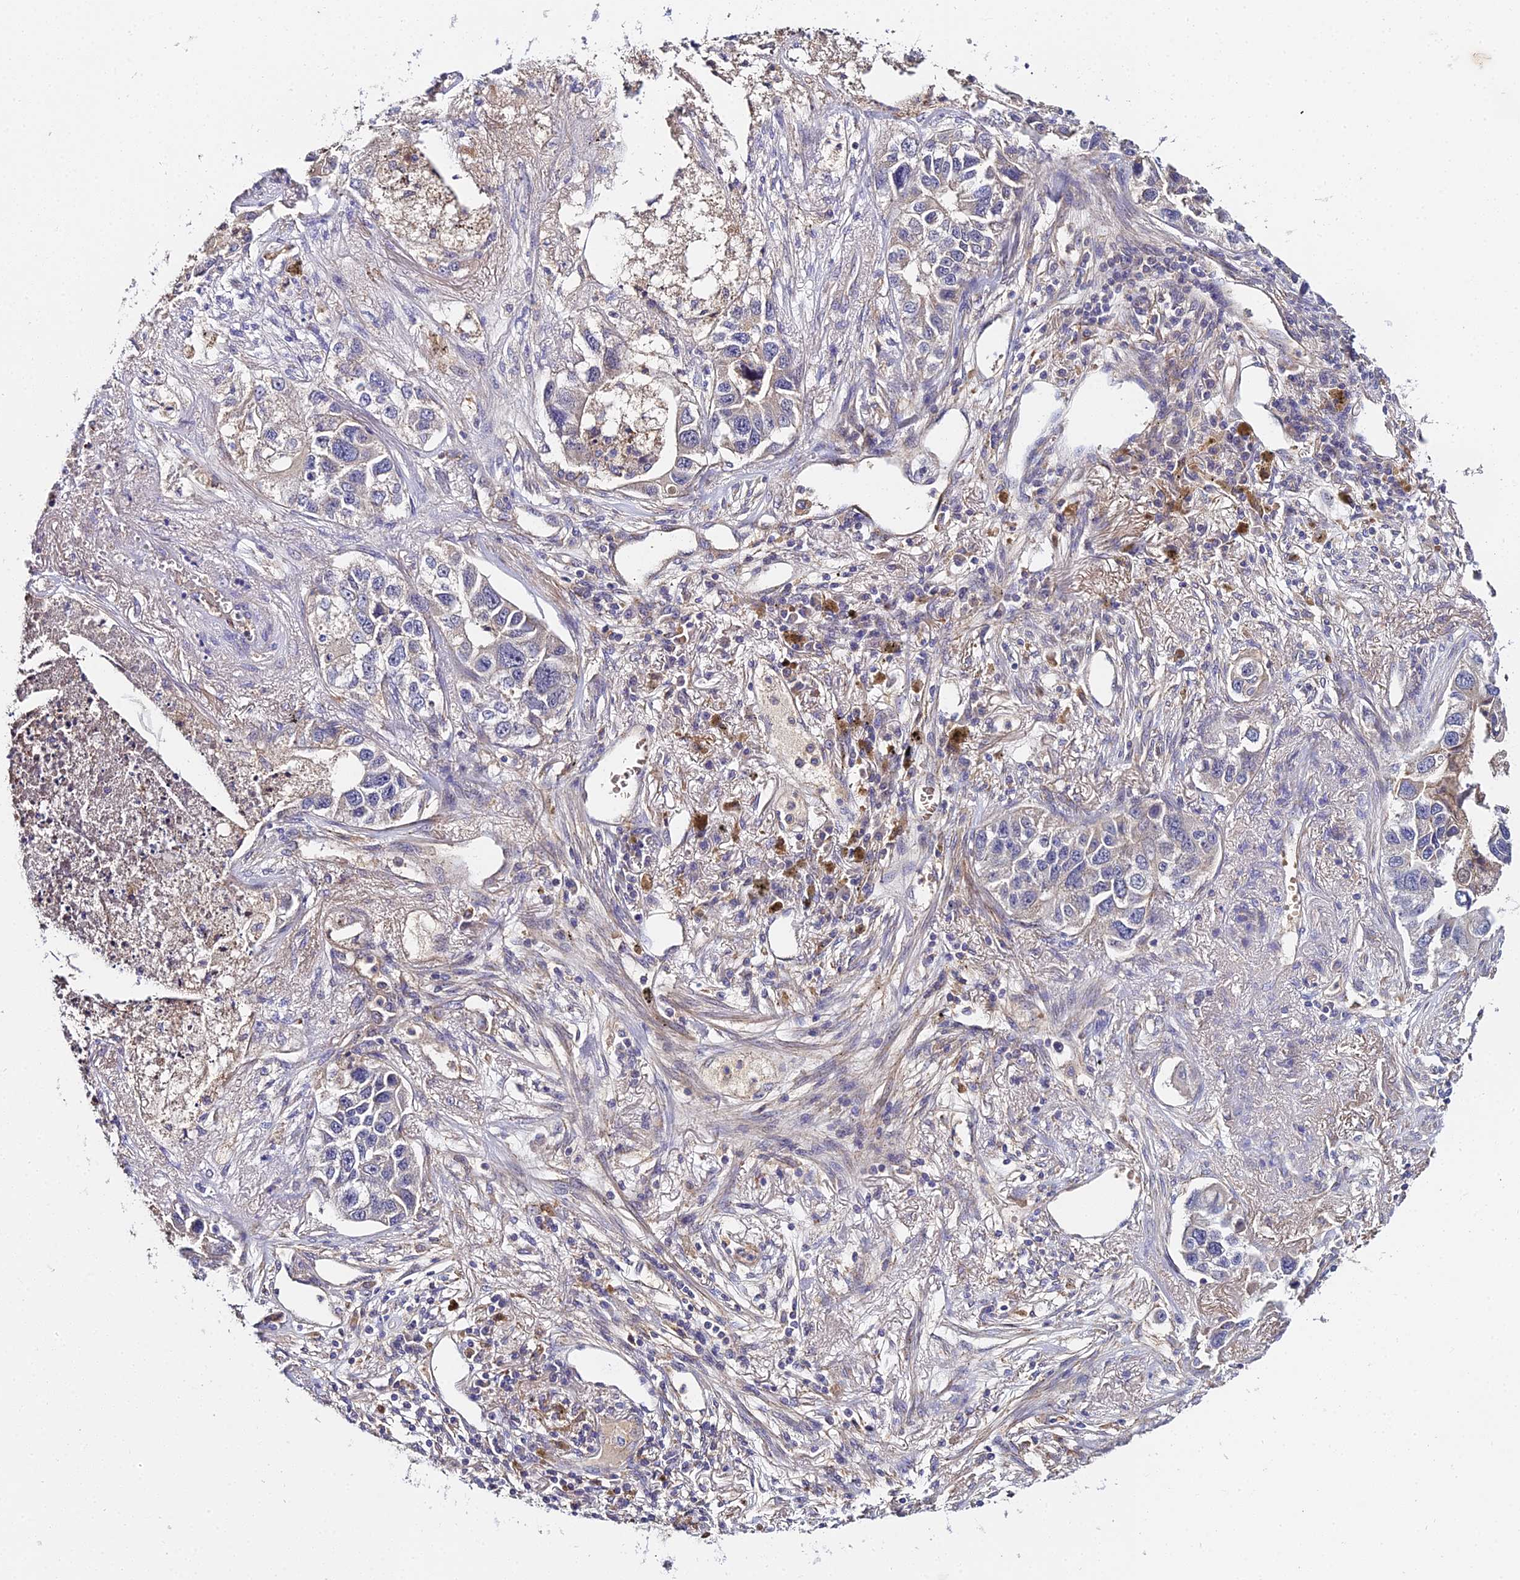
{"staining": {"intensity": "negative", "quantity": "none", "location": "none"}, "tissue": "lung cancer", "cell_type": "Tumor cells", "image_type": "cancer", "snomed": [{"axis": "morphology", "description": "Adenocarcinoma, NOS"}, {"axis": "topography", "description": "Lung"}], "caption": "This is an immunohistochemistry (IHC) micrograph of human lung cancer (adenocarcinoma). There is no expression in tumor cells.", "gene": "ZBED8", "patient": {"sex": "male", "age": 49}}